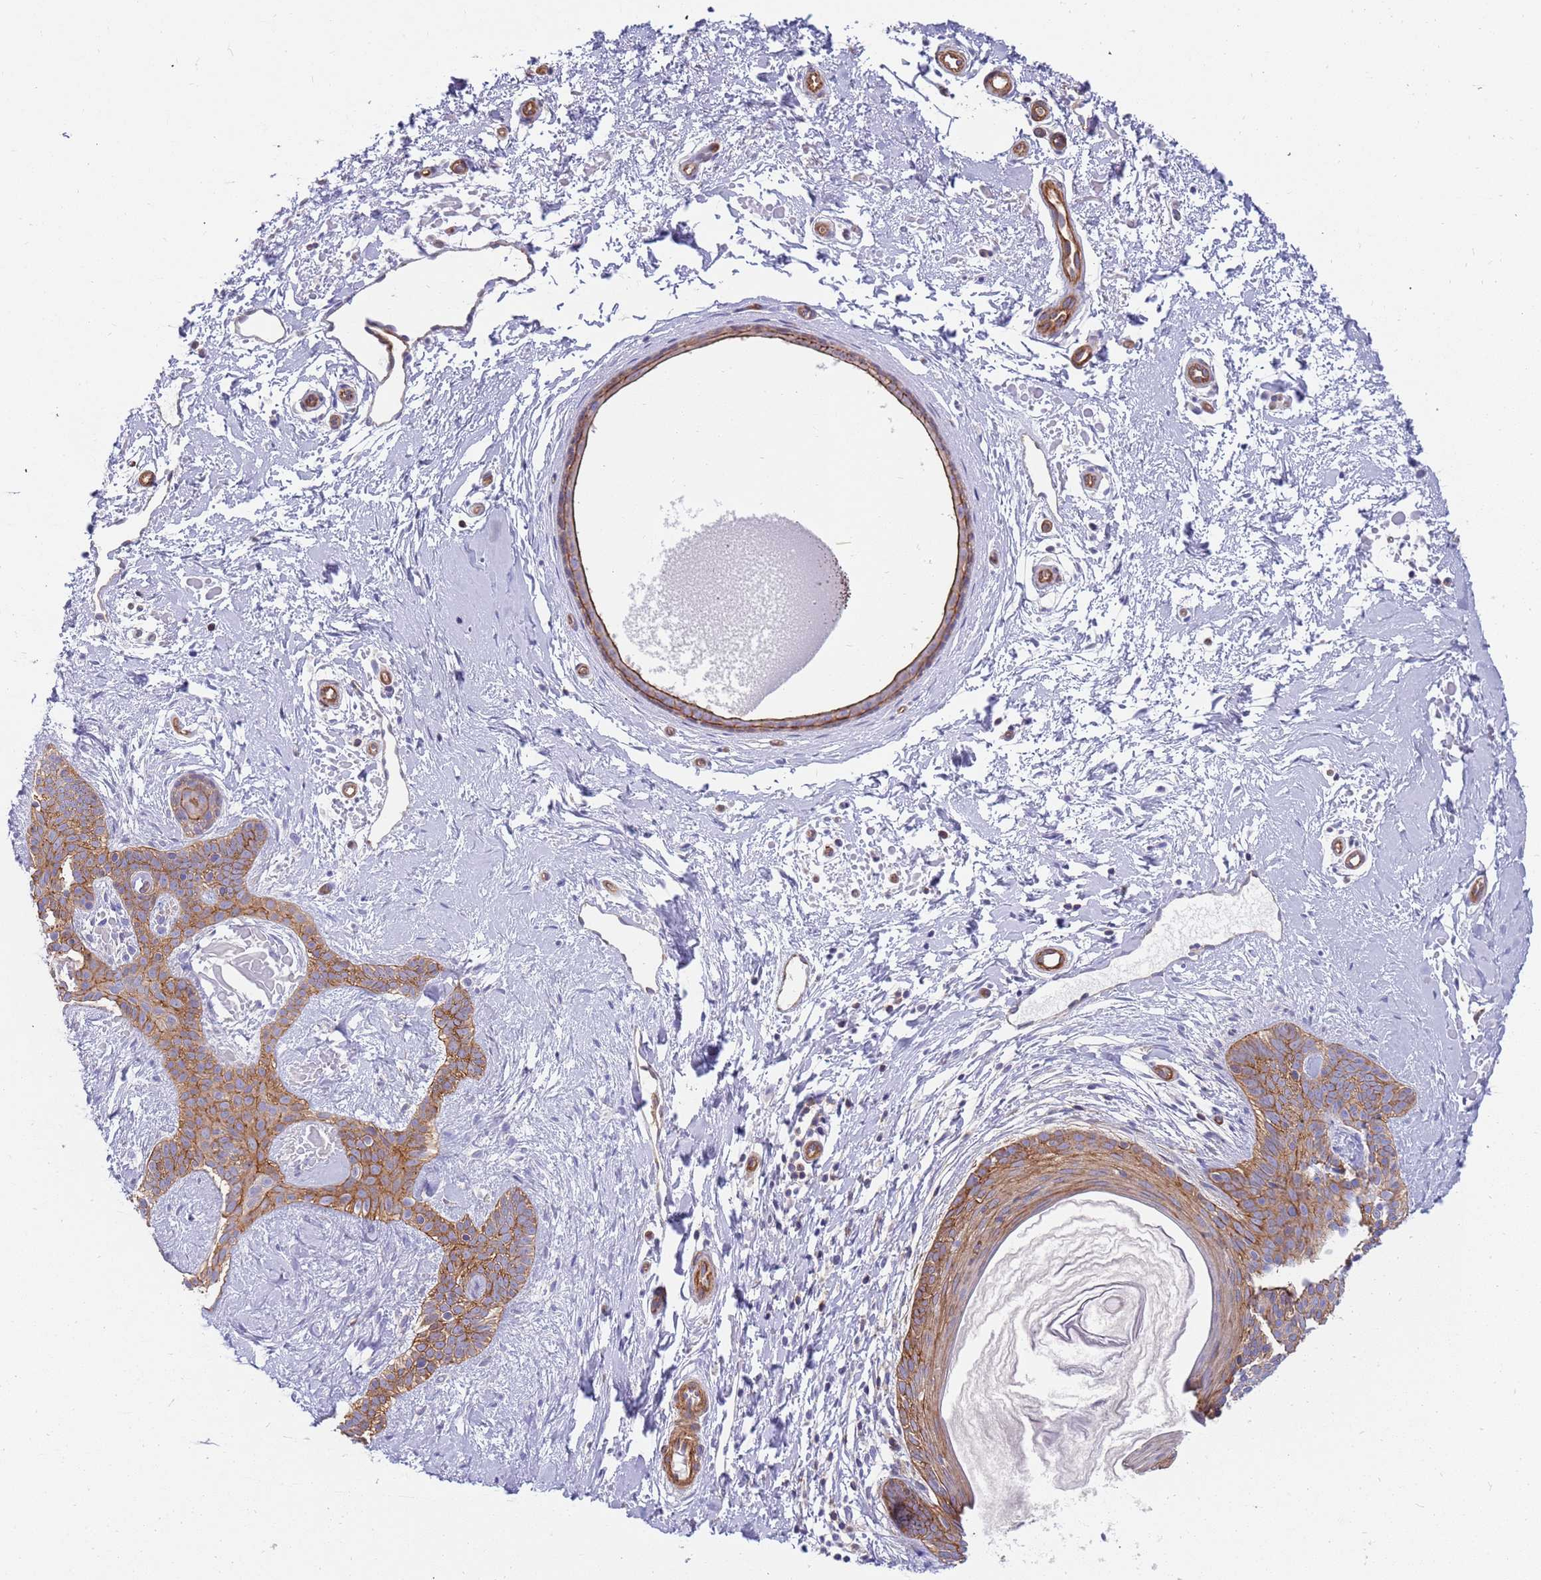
{"staining": {"intensity": "moderate", "quantity": ">75%", "location": "cytoplasmic/membranous"}, "tissue": "skin cancer", "cell_type": "Tumor cells", "image_type": "cancer", "snomed": [{"axis": "morphology", "description": "Basal cell carcinoma"}, {"axis": "topography", "description": "Skin"}], "caption": "Immunohistochemical staining of skin cancer exhibits medium levels of moderate cytoplasmic/membranous protein positivity in approximately >75% of tumor cells. (DAB (3,3'-diaminobenzidine) IHC, brown staining for protein, blue staining for nuclei).", "gene": "GFRAL", "patient": {"sex": "male", "age": 78}}